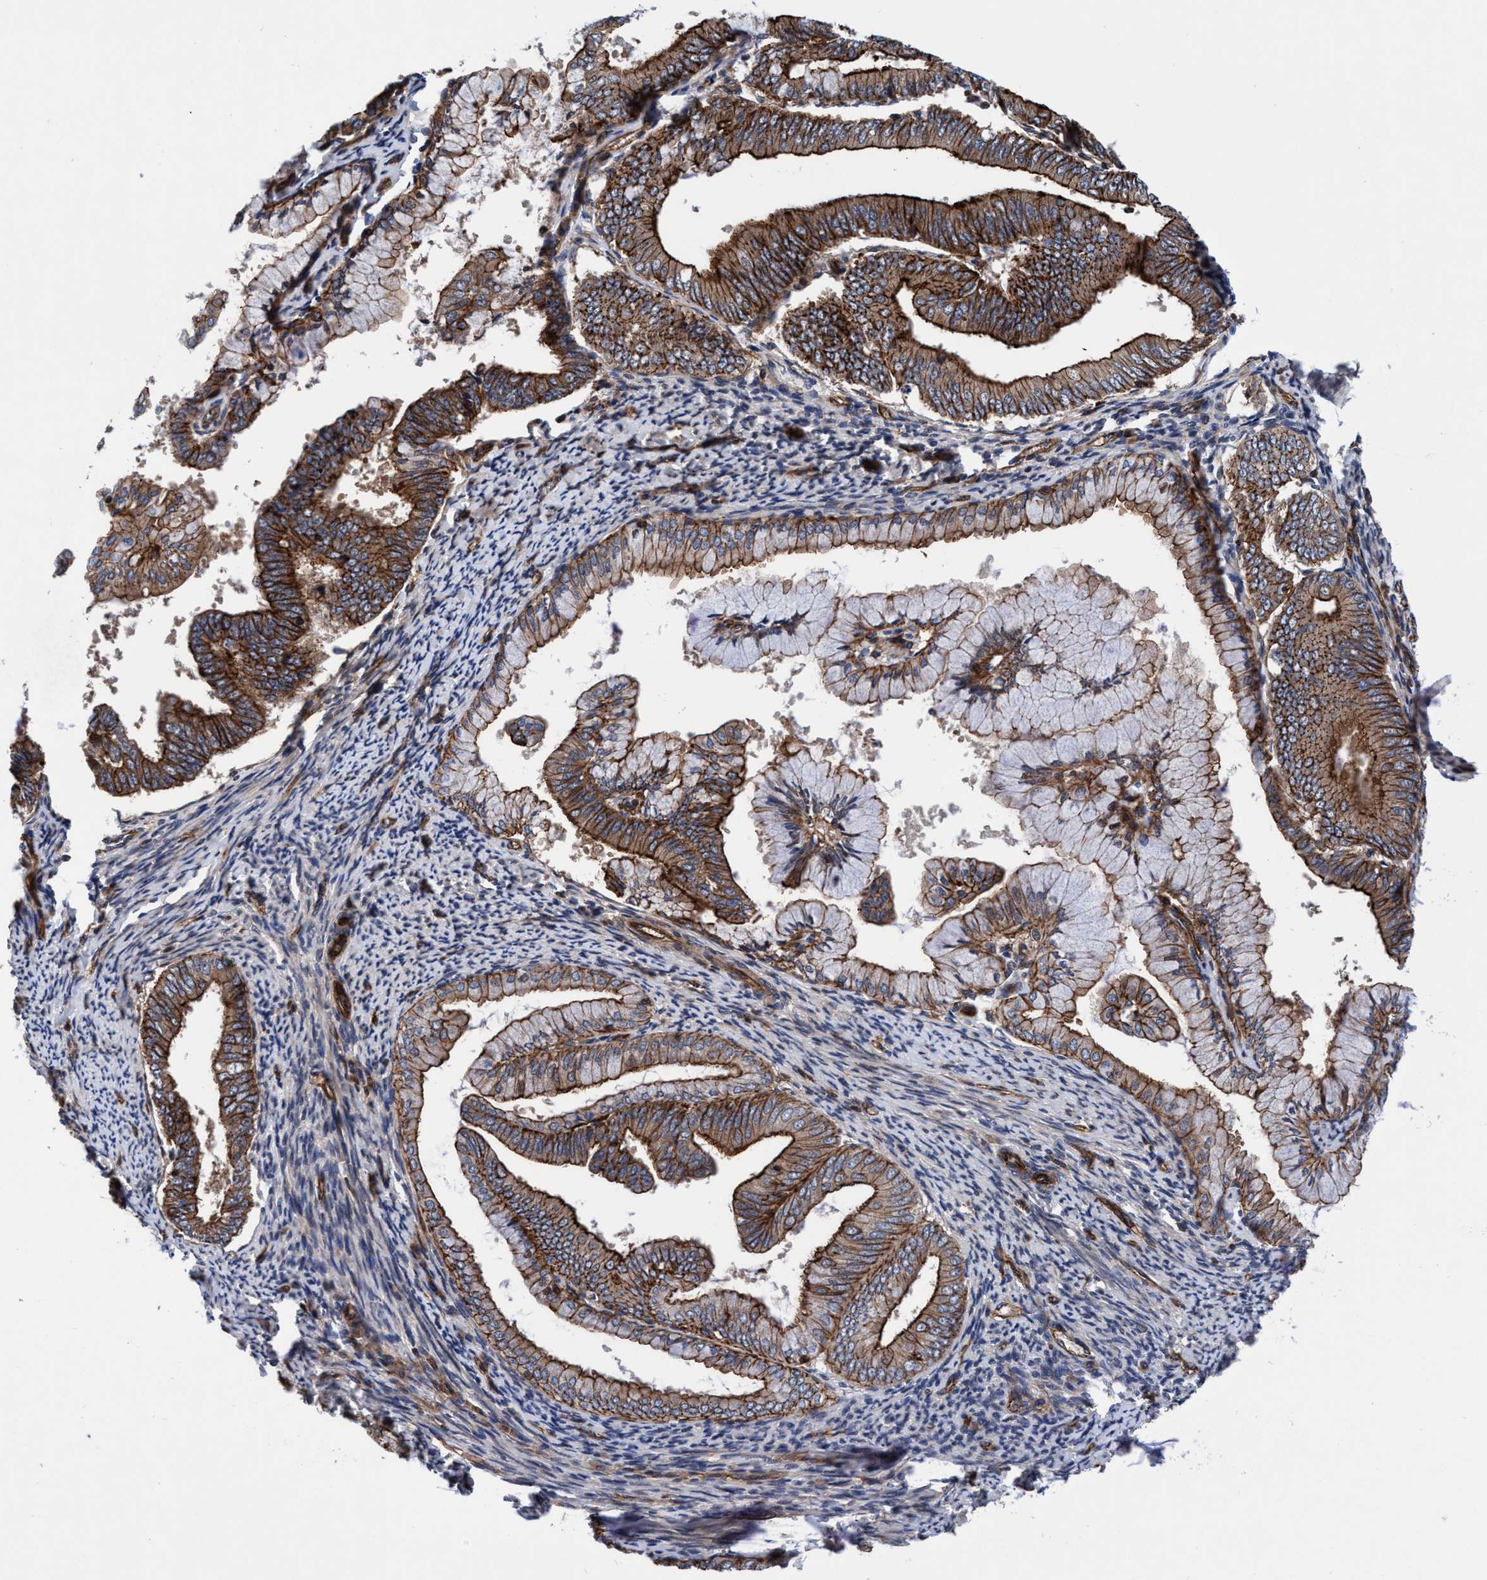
{"staining": {"intensity": "strong", "quantity": ">75%", "location": "cytoplasmic/membranous"}, "tissue": "endometrial cancer", "cell_type": "Tumor cells", "image_type": "cancer", "snomed": [{"axis": "morphology", "description": "Adenocarcinoma, NOS"}, {"axis": "topography", "description": "Endometrium"}], "caption": "IHC photomicrograph of neoplastic tissue: endometrial cancer (adenocarcinoma) stained using IHC reveals high levels of strong protein expression localized specifically in the cytoplasmic/membranous of tumor cells, appearing as a cytoplasmic/membranous brown color.", "gene": "MCM3AP", "patient": {"sex": "female", "age": 63}}